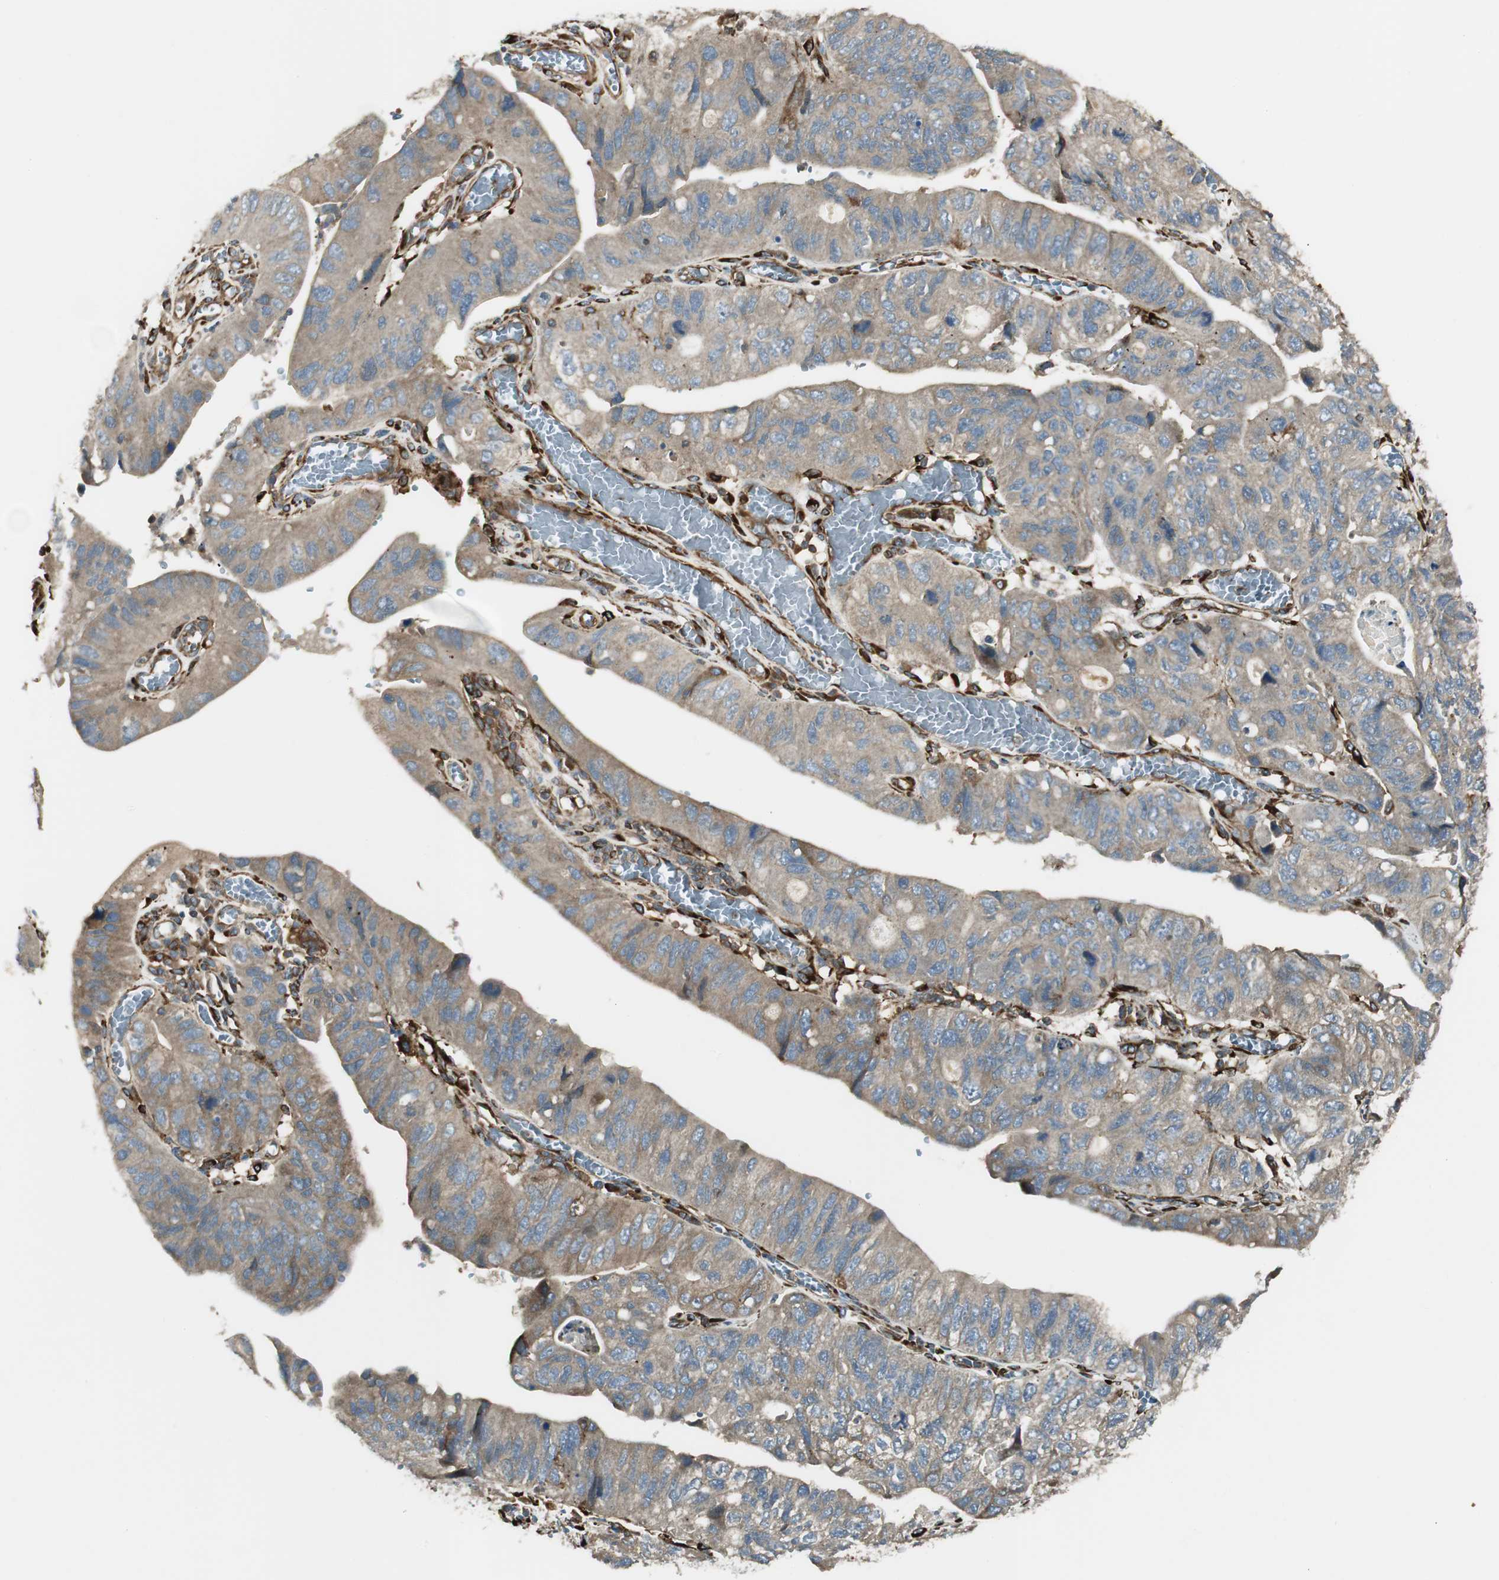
{"staining": {"intensity": "weak", "quantity": ">75%", "location": "cytoplasmic/membranous"}, "tissue": "stomach cancer", "cell_type": "Tumor cells", "image_type": "cancer", "snomed": [{"axis": "morphology", "description": "Adenocarcinoma, NOS"}, {"axis": "topography", "description": "Stomach"}], "caption": "This is an image of immunohistochemistry staining of stomach adenocarcinoma, which shows weak staining in the cytoplasmic/membranous of tumor cells.", "gene": "PRKG1", "patient": {"sex": "male", "age": 59}}